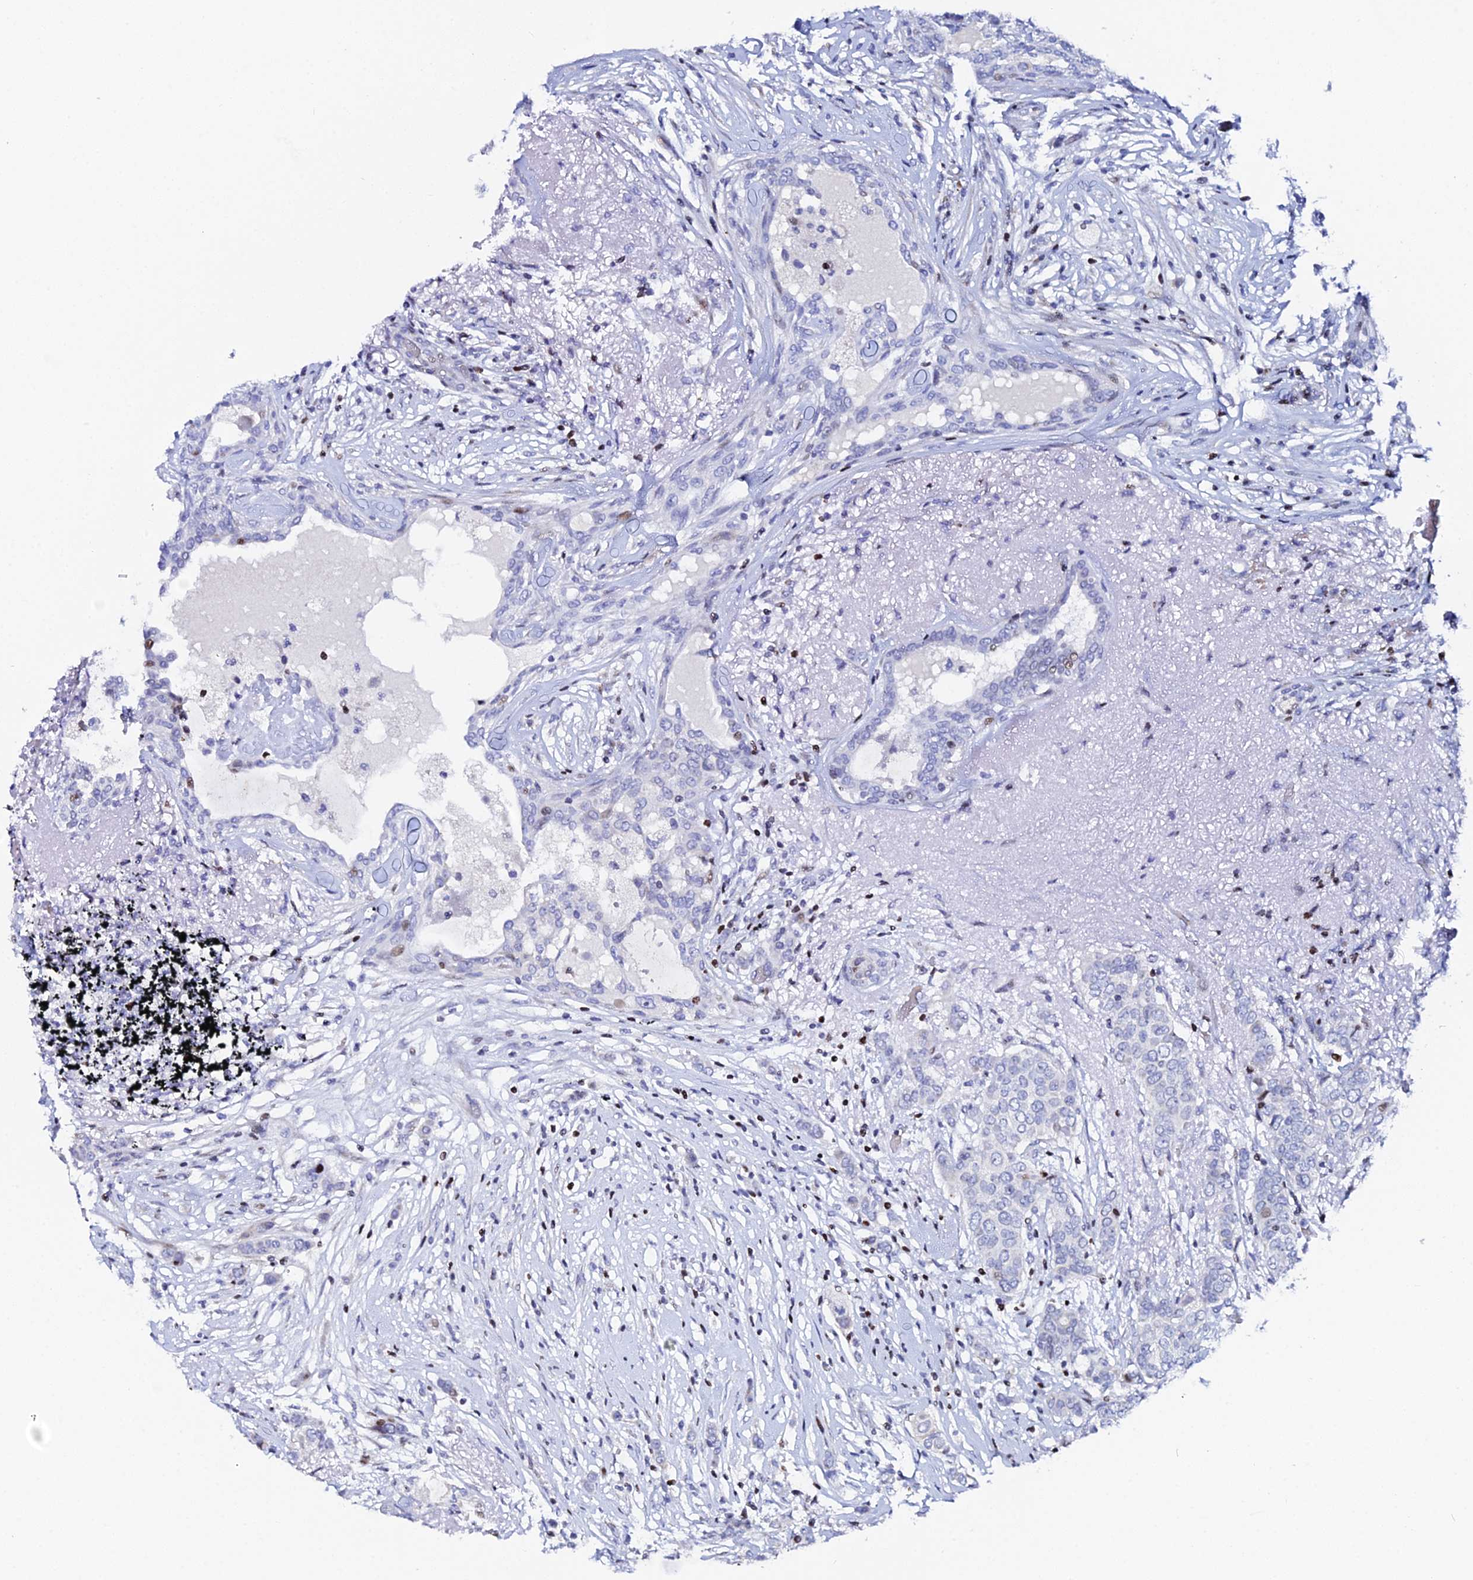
{"staining": {"intensity": "negative", "quantity": "none", "location": "none"}, "tissue": "breast cancer", "cell_type": "Tumor cells", "image_type": "cancer", "snomed": [{"axis": "morphology", "description": "Lobular carcinoma"}, {"axis": "topography", "description": "Breast"}], "caption": "High power microscopy image of an immunohistochemistry (IHC) image of lobular carcinoma (breast), revealing no significant positivity in tumor cells.", "gene": "MYNN", "patient": {"sex": "female", "age": 51}}